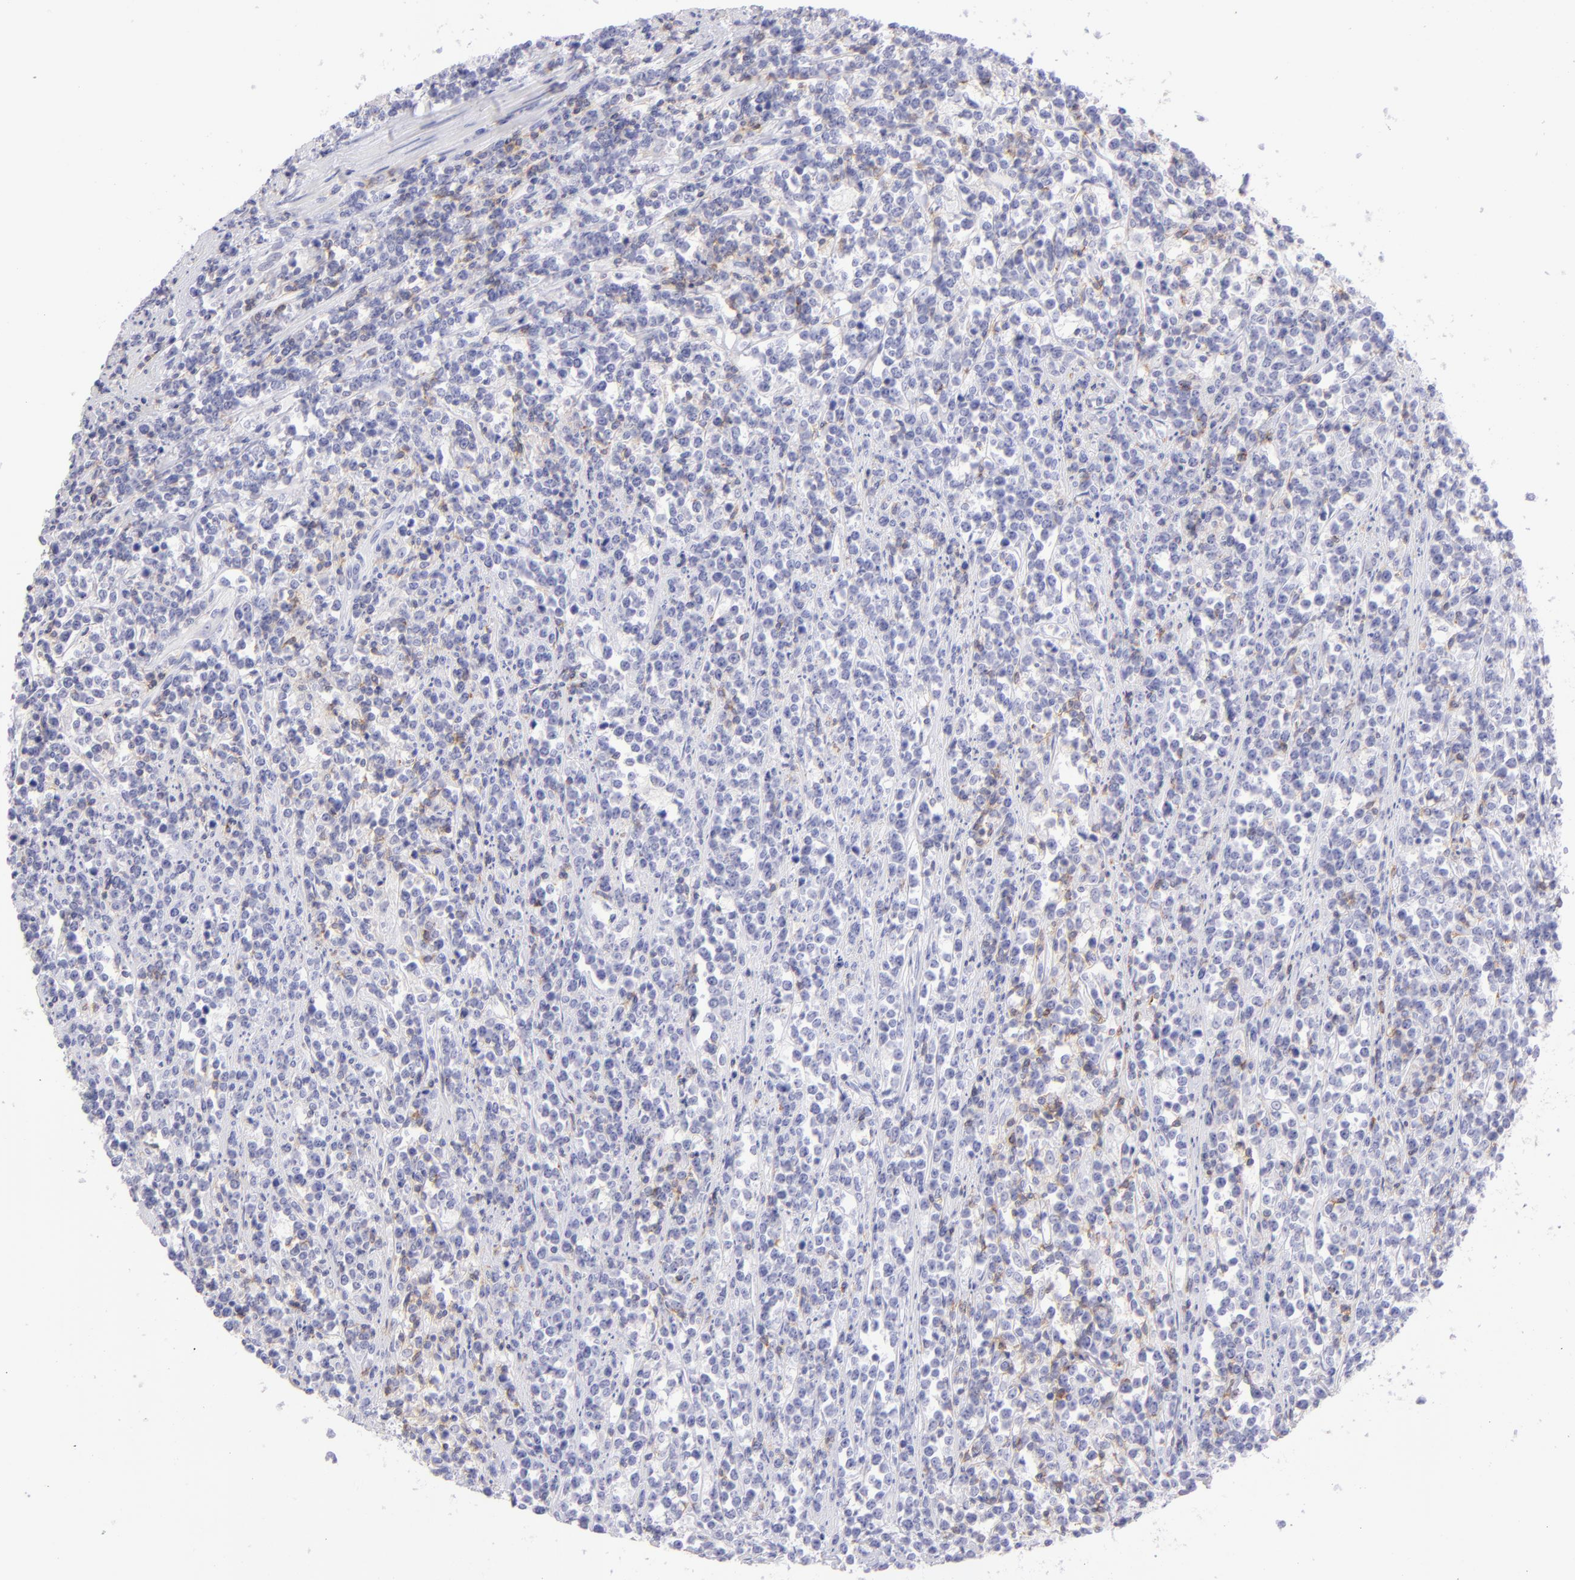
{"staining": {"intensity": "weak", "quantity": "<25%", "location": "cytoplasmic/membranous"}, "tissue": "lymphoma", "cell_type": "Tumor cells", "image_type": "cancer", "snomed": [{"axis": "morphology", "description": "Malignant lymphoma, non-Hodgkin's type, High grade"}, {"axis": "topography", "description": "Small intestine"}, {"axis": "topography", "description": "Colon"}], "caption": "Malignant lymphoma, non-Hodgkin's type (high-grade) stained for a protein using immunohistochemistry (IHC) shows no expression tumor cells.", "gene": "CD69", "patient": {"sex": "male", "age": 8}}